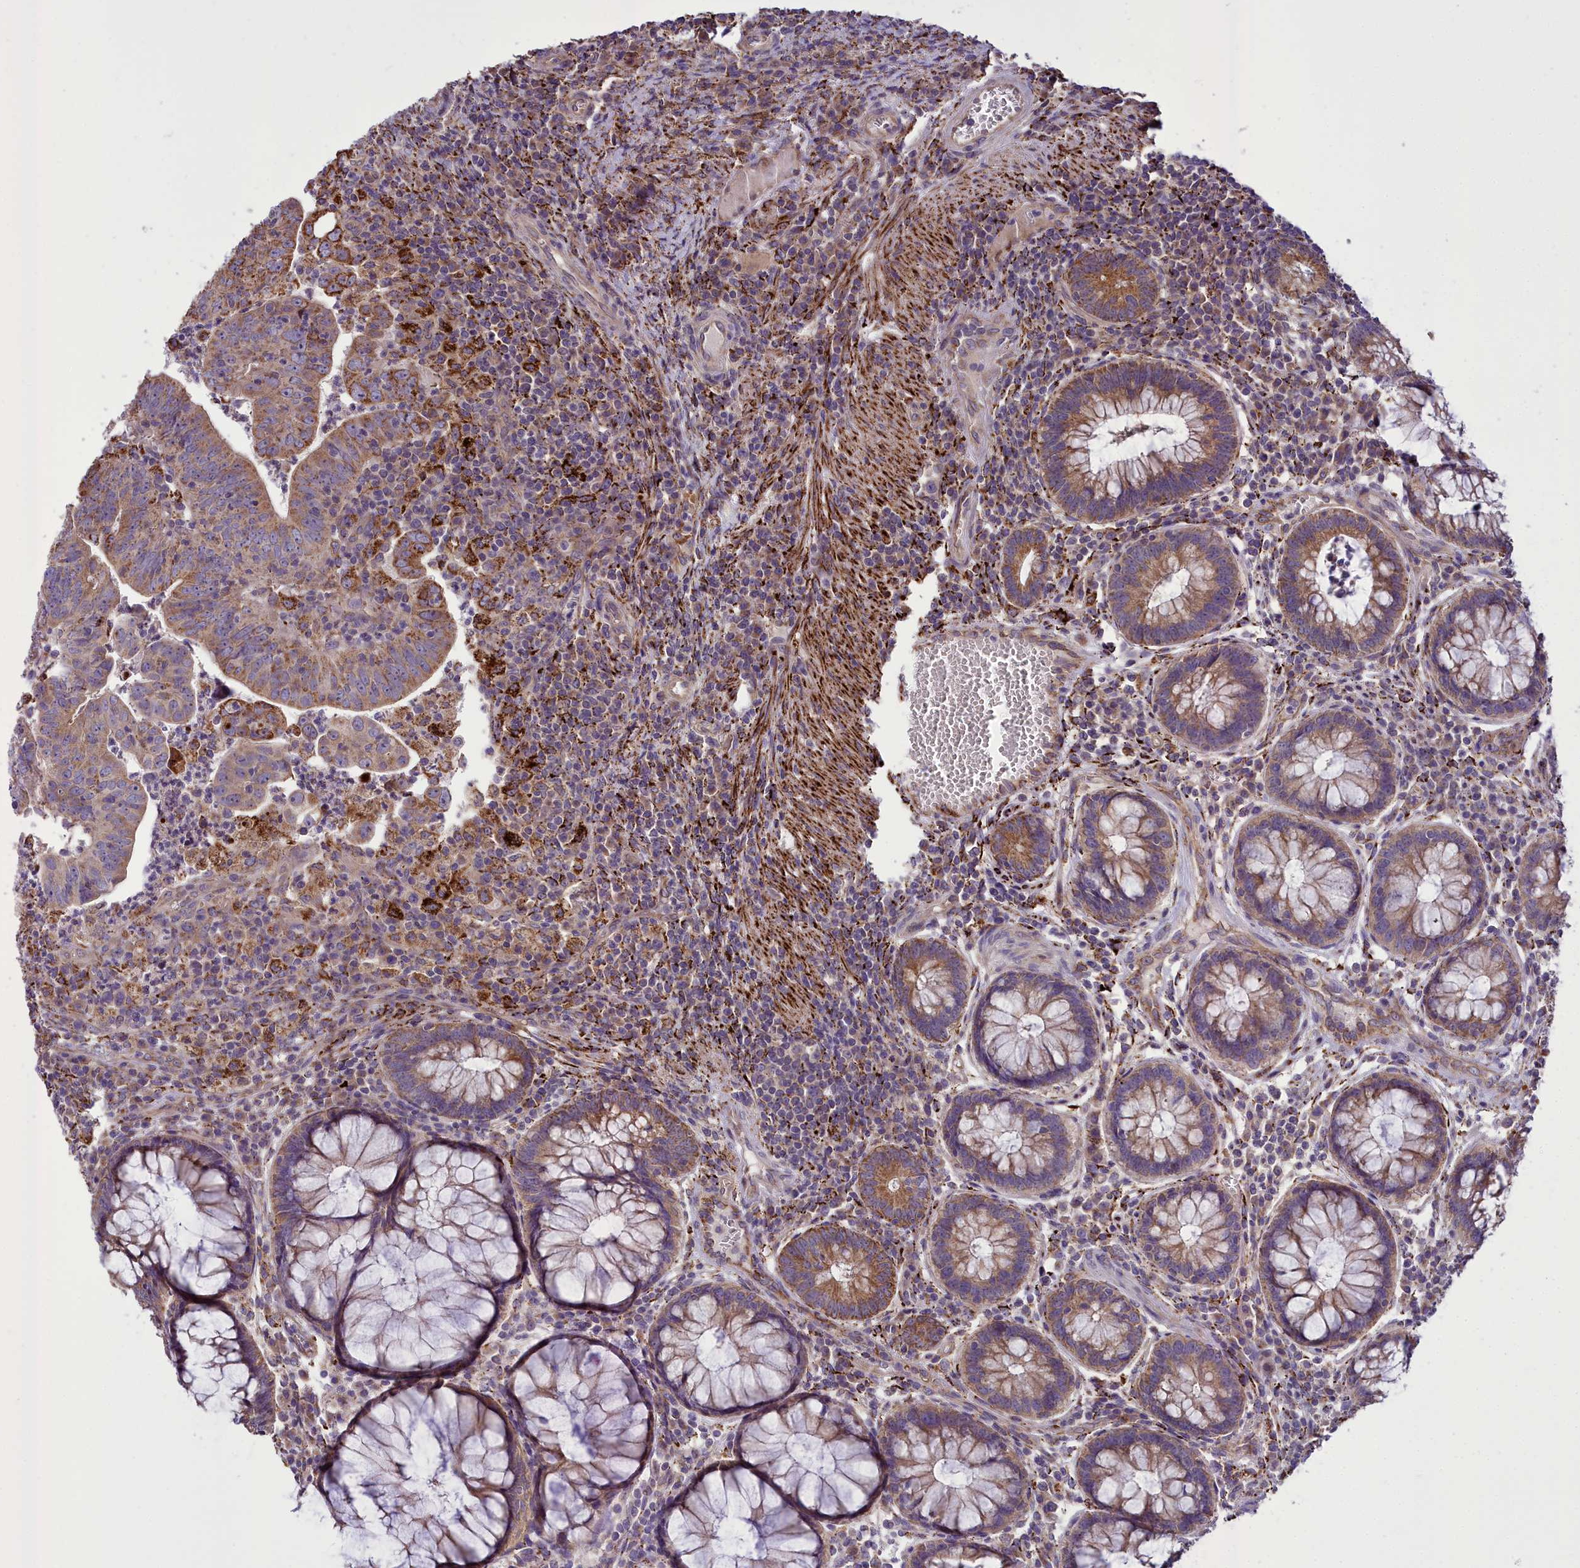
{"staining": {"intensity": "moderate", "quantity": ">75%", "location": "cytoplasmic/membranous"}, "tissue": "colorectal cancer", "cell_type": "Tumor cells", "image_type": "cancer", "snomed": [{"axis": "morphology", "description": "Adenocarcinoma, NOS"}, {"axis": "topography", "description": "Rectum"}], "caption": "Immunohistochemistry of colorectal adenocarcinoma exhibits medium levels of moderate cytoplasmic/membranous staining in approximately >75% of tumor cells.", "gene": "TBC1D24", "patient": {"sex": "male", "age": 69}}